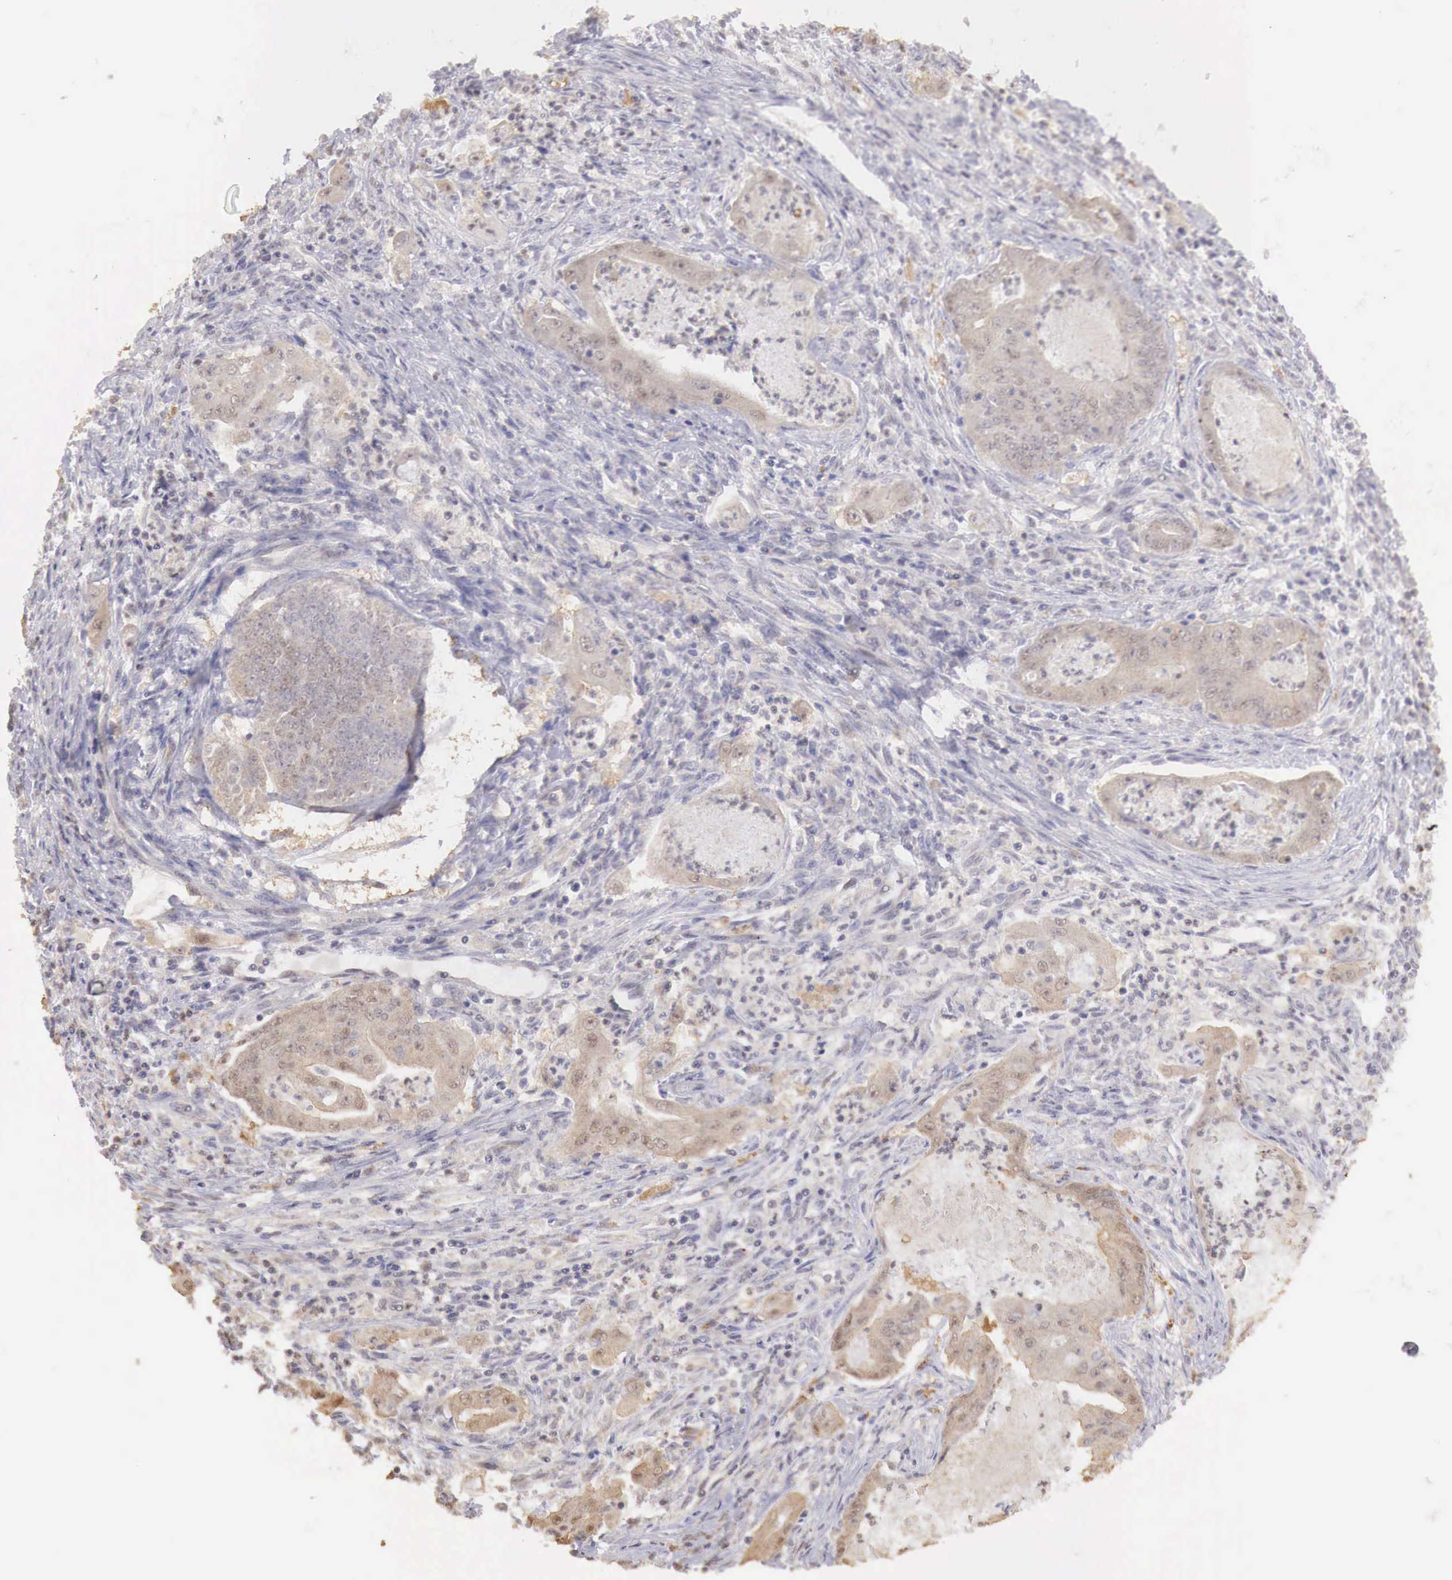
{"staining": {"intensity": "weak", "quantity": ">75%", "location": "cytoplasmic/membranous"}, "tissue": "endometrial cancer", "cell_type": "Tumor cells", "image_type": "cancer", "snomed": [{"axis": "morphology", "description": "Adenocarcinoma, NOS"}, {"axis": "topography", "description": "Endometrium"}], "caption": "Immunohistochemical staining of endometrial cancer (adenocarcinoma) exhibits low levels of weak cytoplasmic/membranous expression in about >75% of tumor cells.", "gene": "TBC1D9", "patient": {"sex": "female", "age": 63}}